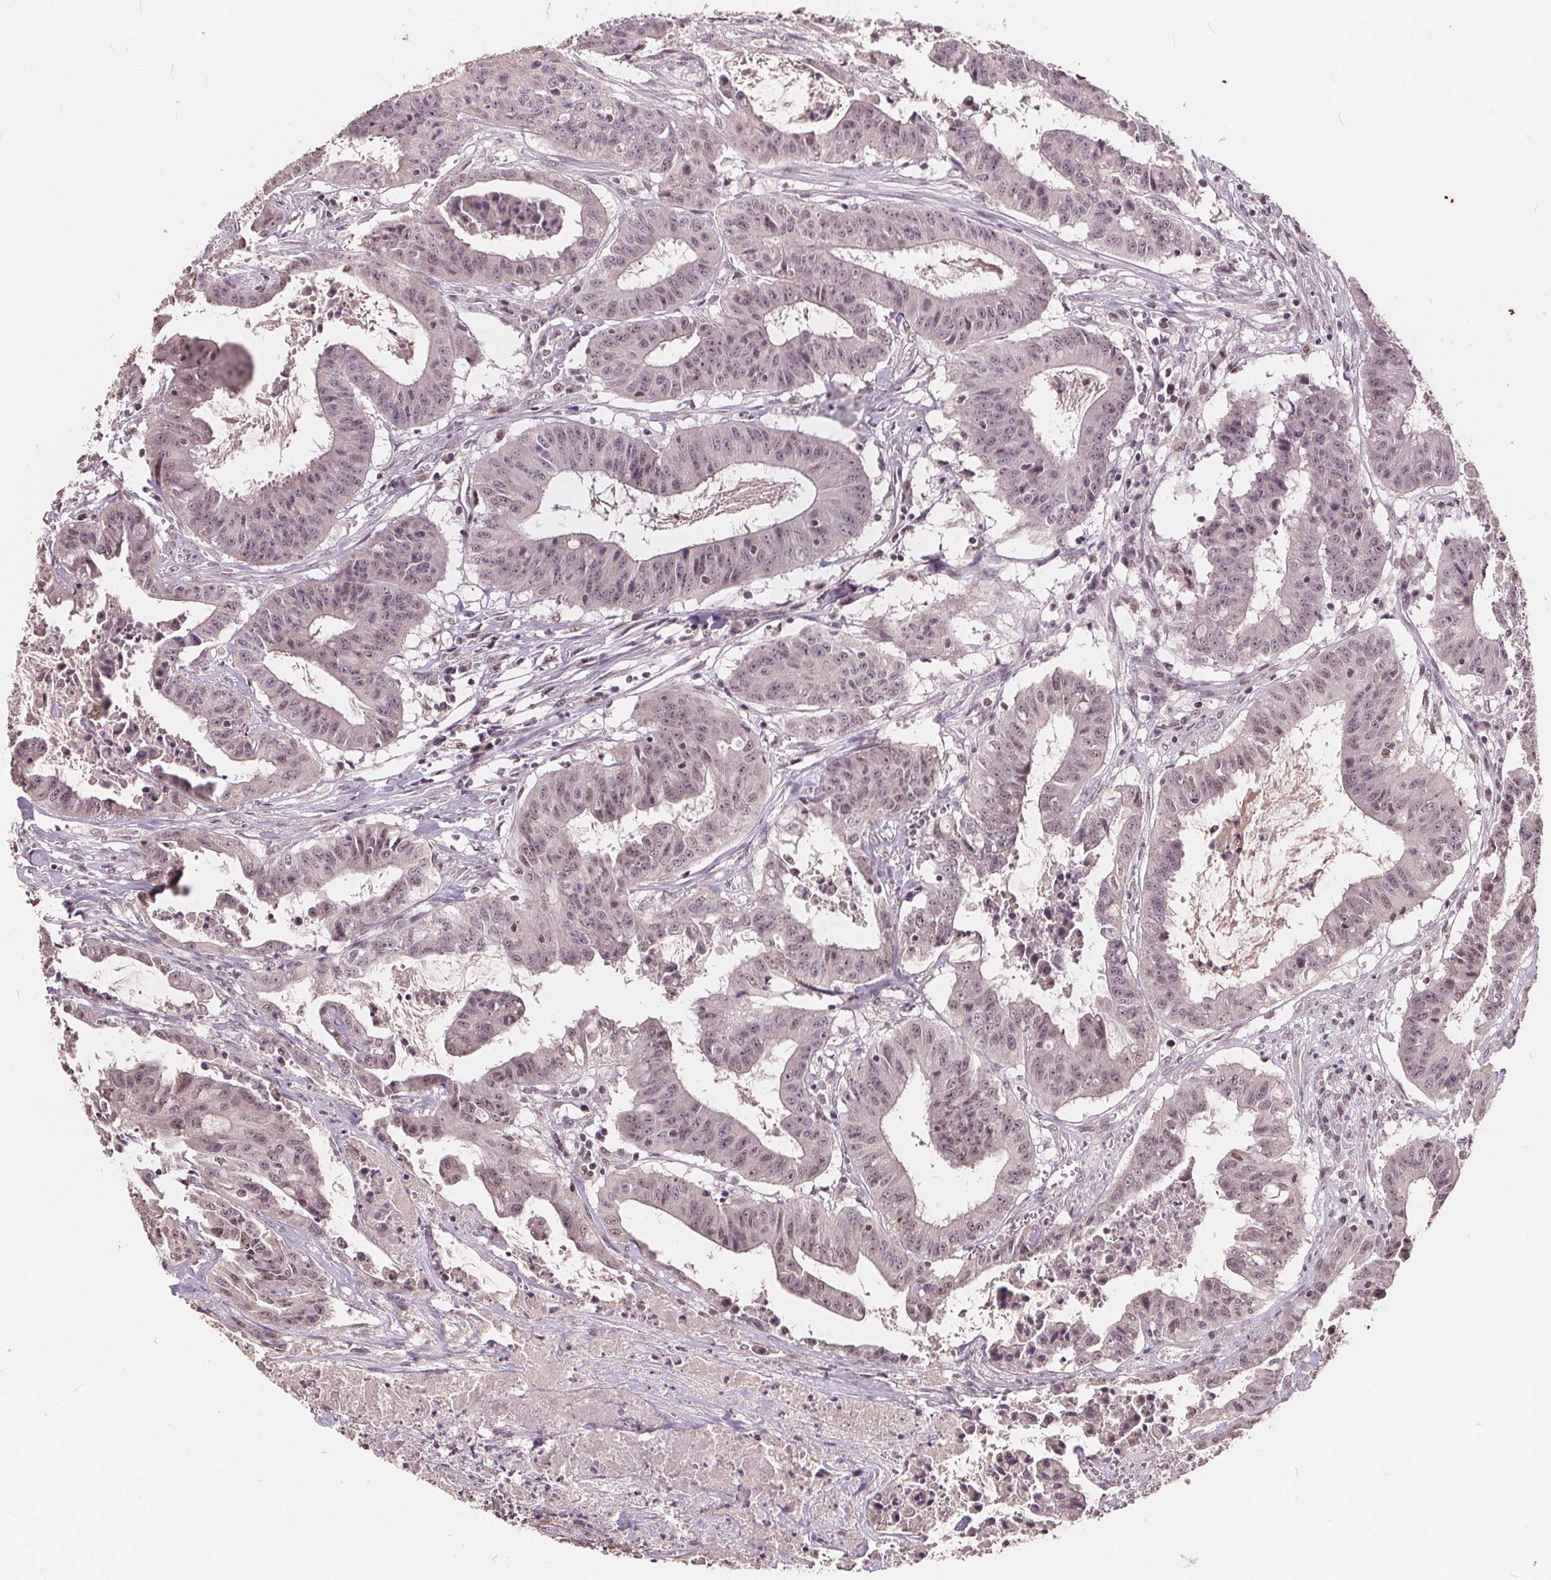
{"staining": {"intensity": "weak", "quantity": "25%-75%", "location": "nuclear"}, "tissue": "colorectal cancer", "cell_type": "Tumor cells", "image_type": "cancer", "snomed": [{"axis": "morphology", "description": "Adenocarcinoma, NOS"}, {"axis": "topography", "description": "Colon"}], "caption": "Approximately 25%-75% of tumor cells in human adenocarcinoma (colorectal) display weak nuclear protein positivity as visualized by brown immunohistochemical staining.", "gene": "DNMT3B", "patient": {"sex": "male", "age": 33}}